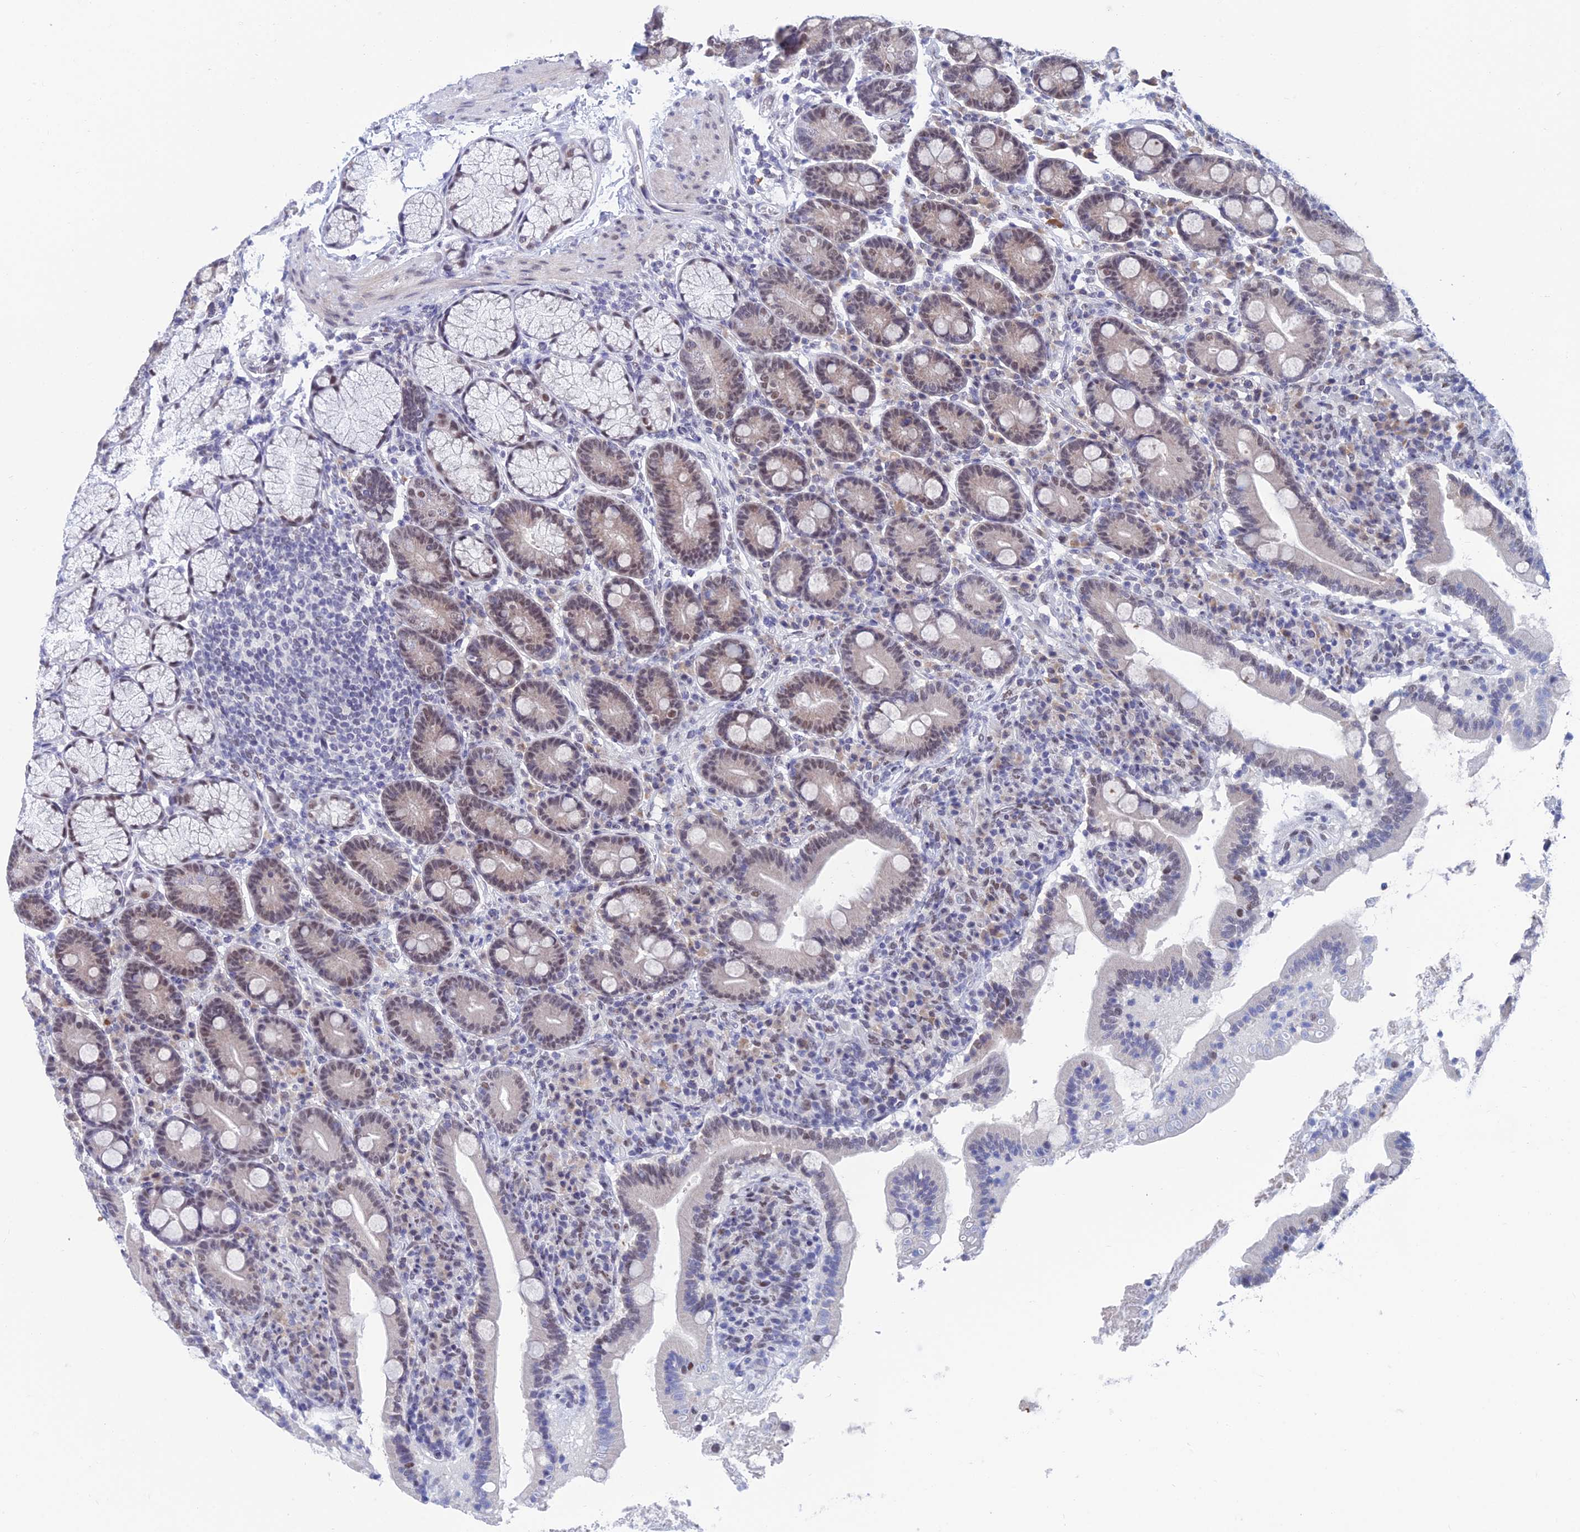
{"staining": {"intensity": "weak", "quantity": "25%-75%", "location": "nuclear"}, "tissue": "duodenum", "cell_type": "Glandular cells", "image_type": "normal", "snomed": [{"axis": "morphology", "description": "Normal tissue, NOS"}, {"axis": "topography", "description": "Duodenum"}], "caption": "Immunohistochemistry photomicrograph of unremarkable human duodenum stained for a protein (brown), which reveals low levels of weak nuclear staining in about 25%-75% of glandular cells.", "gene": "NABP2", "patient": {"sex": "male", "age": 35}}